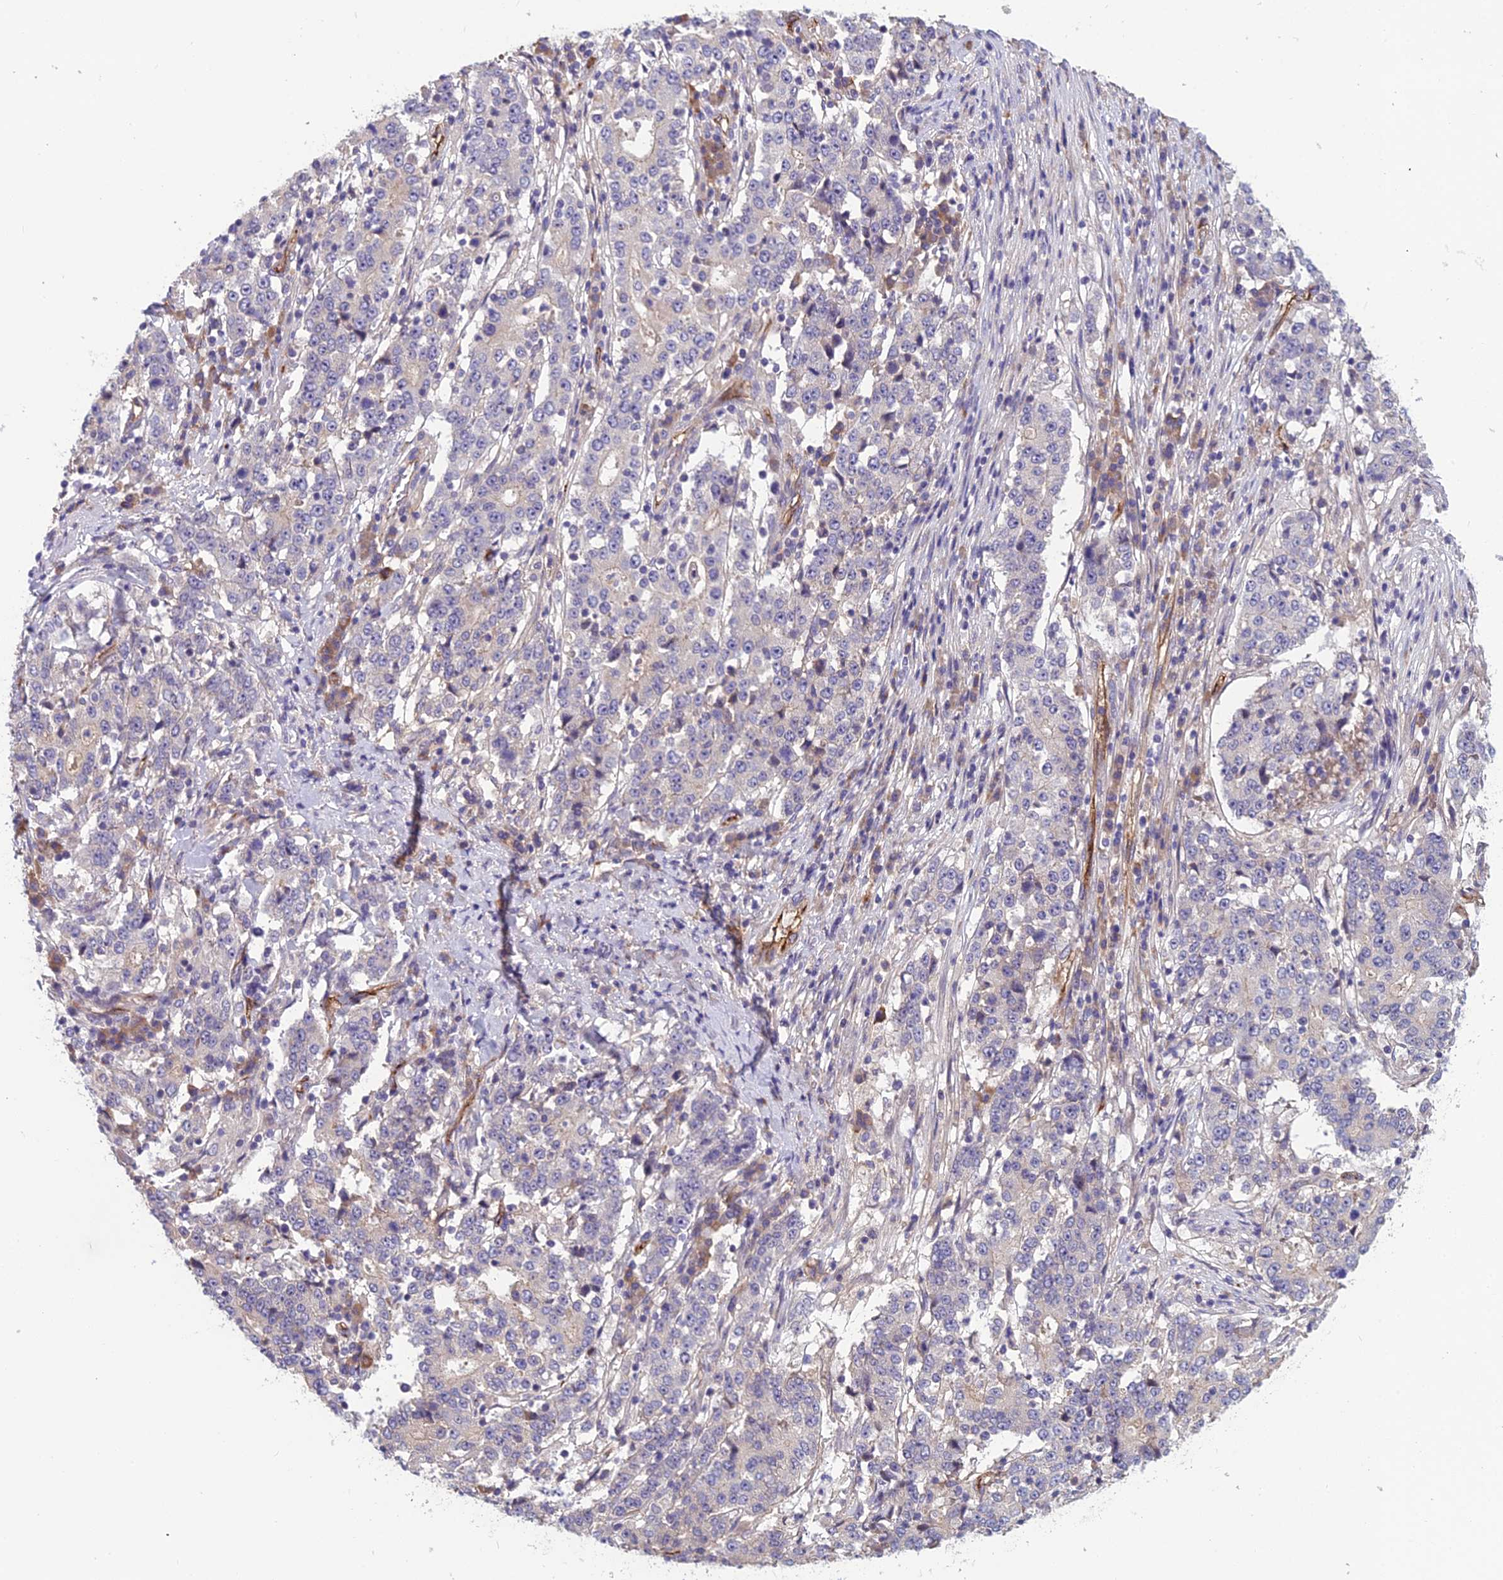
{"staining": {"intensity": "negative", "quantity": "none", "location": "none"}, "tissue": "stomach cancer", "cell_type": "Tumor cells", "image_type": "cancer", "snomed": [{"axis": "morphology", "description": "Adenocarcinoma, NOS"}, {"axis": "topography", "description": "Stomach"}], "caption": "DAB immunohistochemical staining of human stomach cancer (adenocarcinoma) exhibits no significant staining in tumor cells.", "gene": "TSPAN15", "patient": {"sex": "male", "age": 59}}